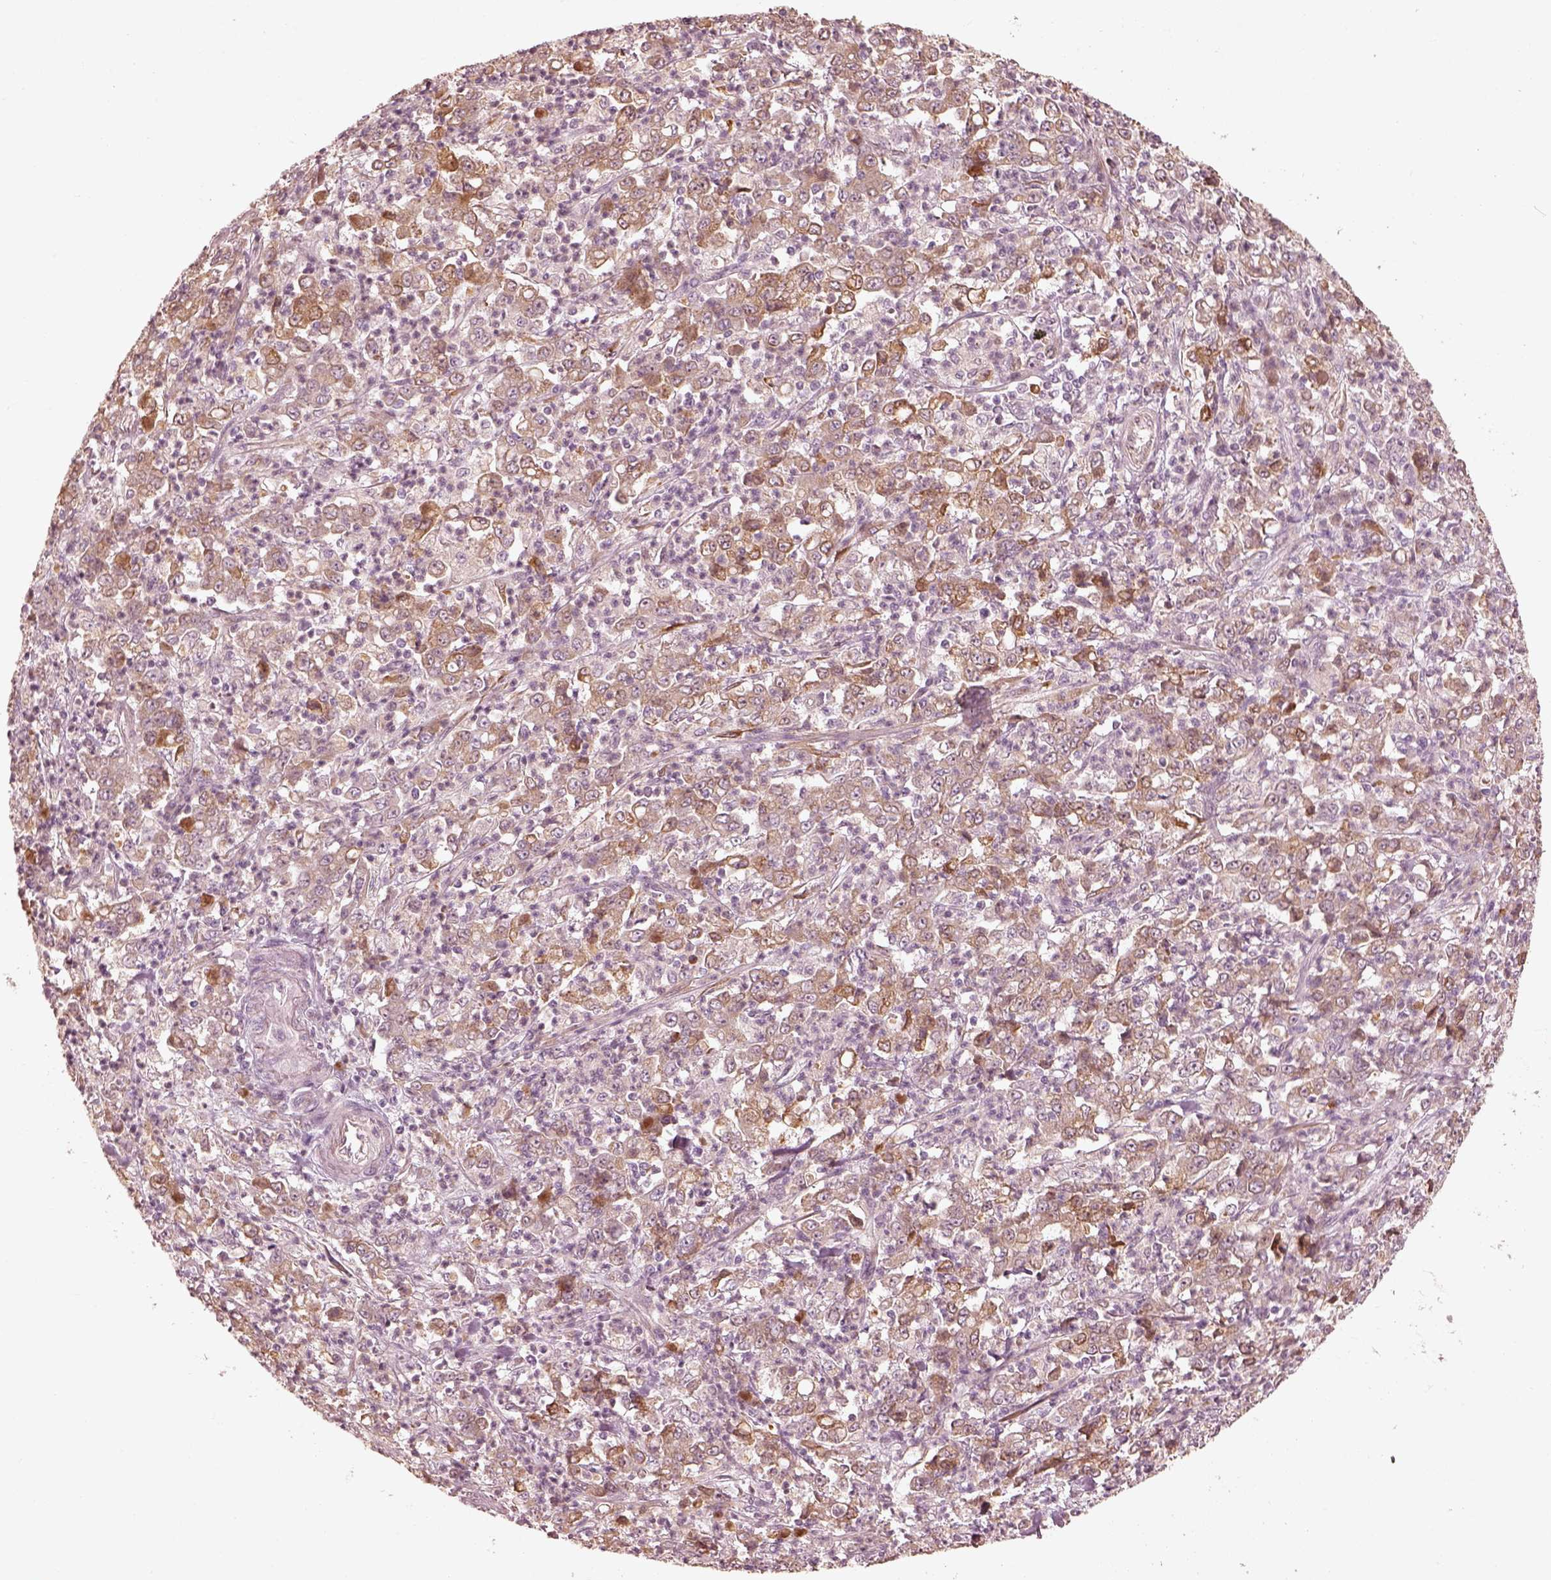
{"staining": {"intensity": "moderate", "quantity": ">75%", "location": "cytoplasmic/membranous"}, "tissue": "stomach cancer", "cell_type": "Tumor cells", "image_type": "cancer", "snomed": [{"axis": "morphology", "description": "Adenocarcinoma, NOS"}, {"axis": "topography", "description": "Stomach, lower"}], "caption": "This photomicrograph exhibits IHC staining of adenocarcinoma (stomach), with medium moderate cytoplasmic/membranous expression in approximately >75% of tumor cells.", "gene": "WLS", "patient": {"sex": "female", "age": 71}}